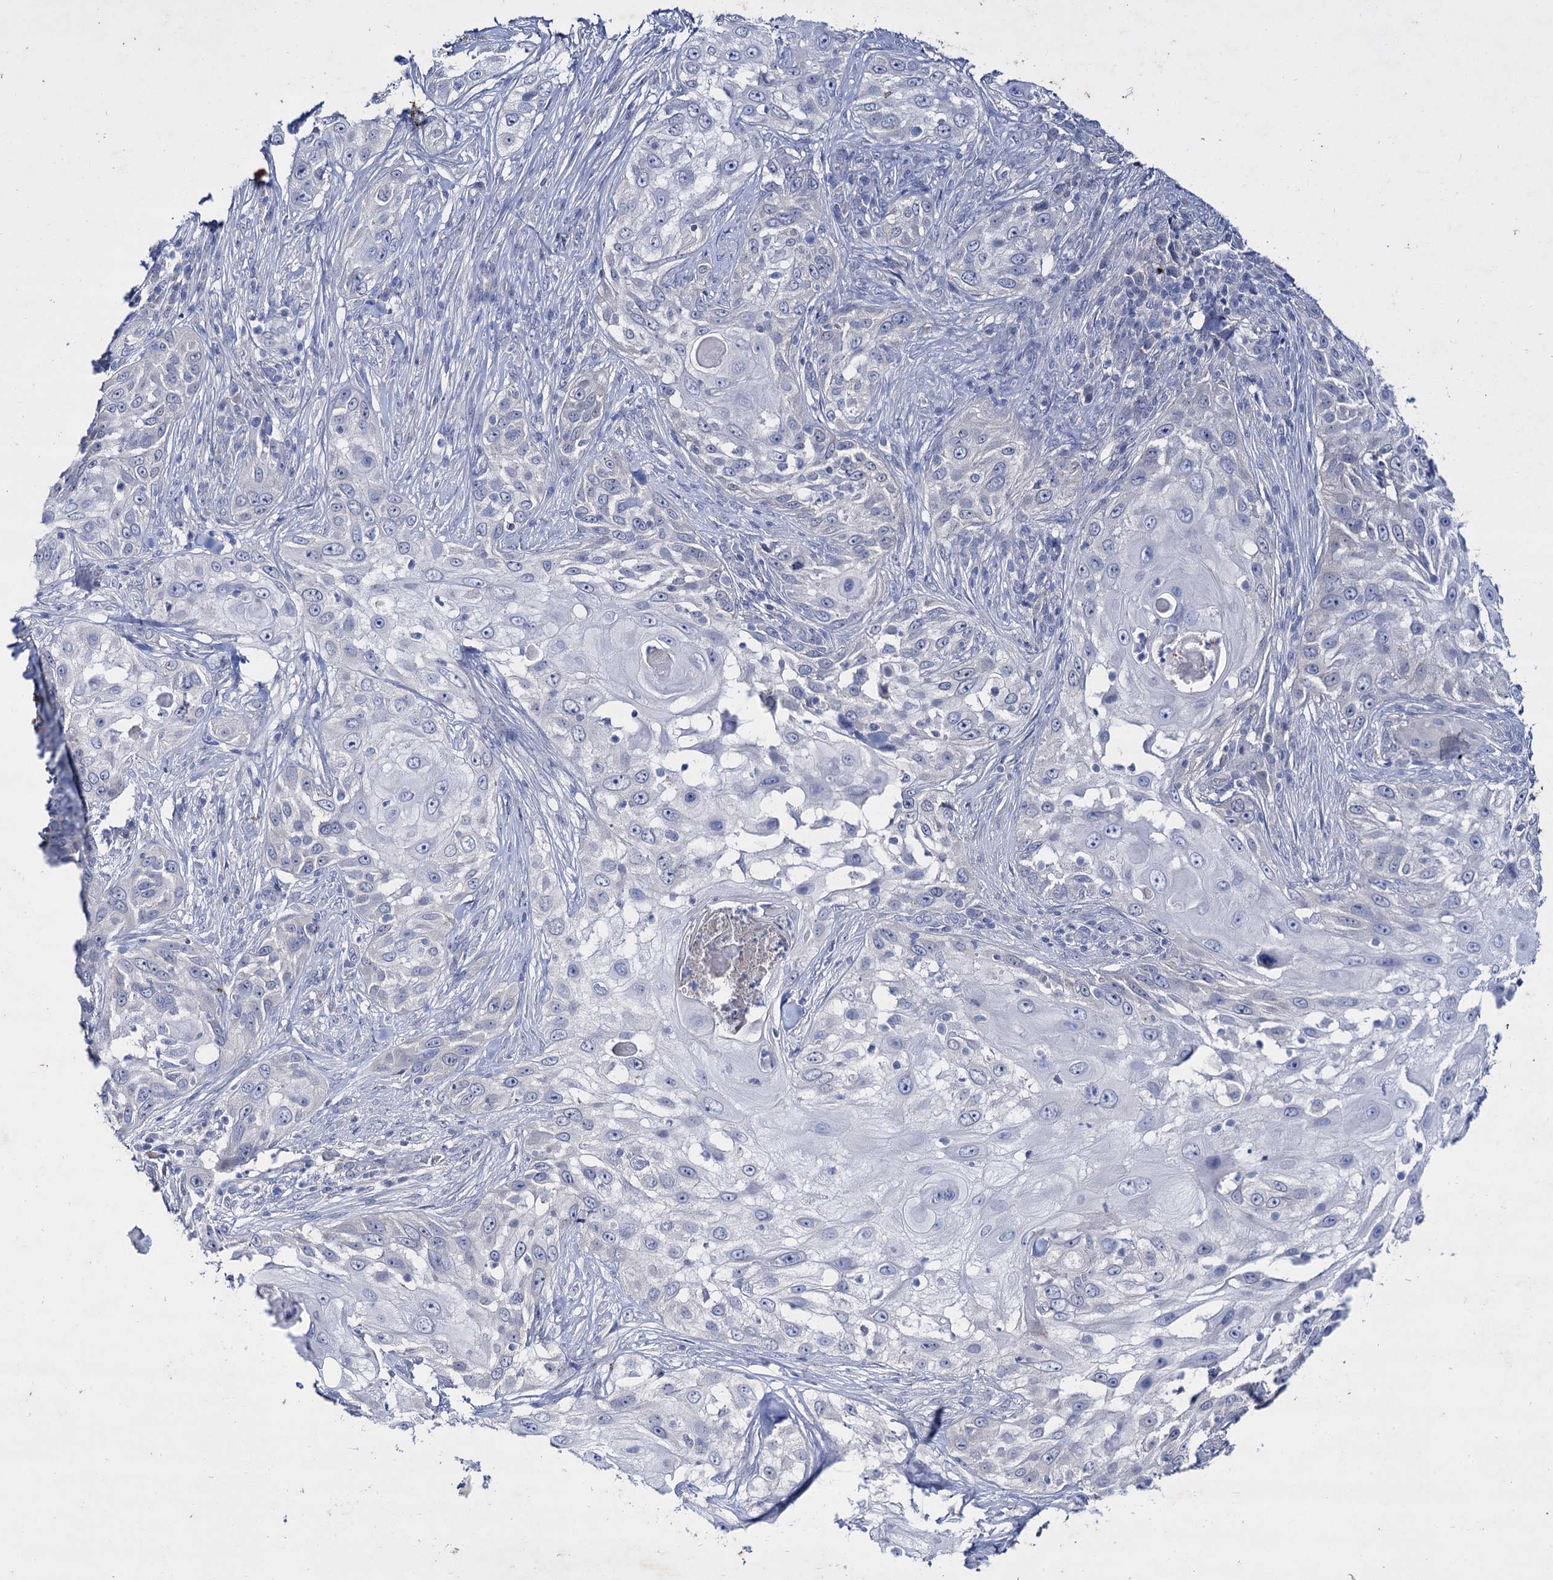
{"staining": {"intensity": "negative", "quantity": "none", "location": "none"}, "tissue": "skin cancer", "cell_type": "Tumor cells", "image_type": "cancer", "snomed": [{"axis": "morphology", "description": "Squamous cell carcinoma, NOS"}, {"axis": "topography", "description": "Skin"}], "caption": "IHC of skin squamous cell carcinoma demonstrates no positivity in tumor cells. The staining was performed using DAB (3,3'-diaminobenzidine) to visualize the protein expression in brown, while the nuclei were stained in blue with hematoxylin (Magnification: 20x).", "gene": "LYZL4", "patient": {"sex": "female", "age": 44}}